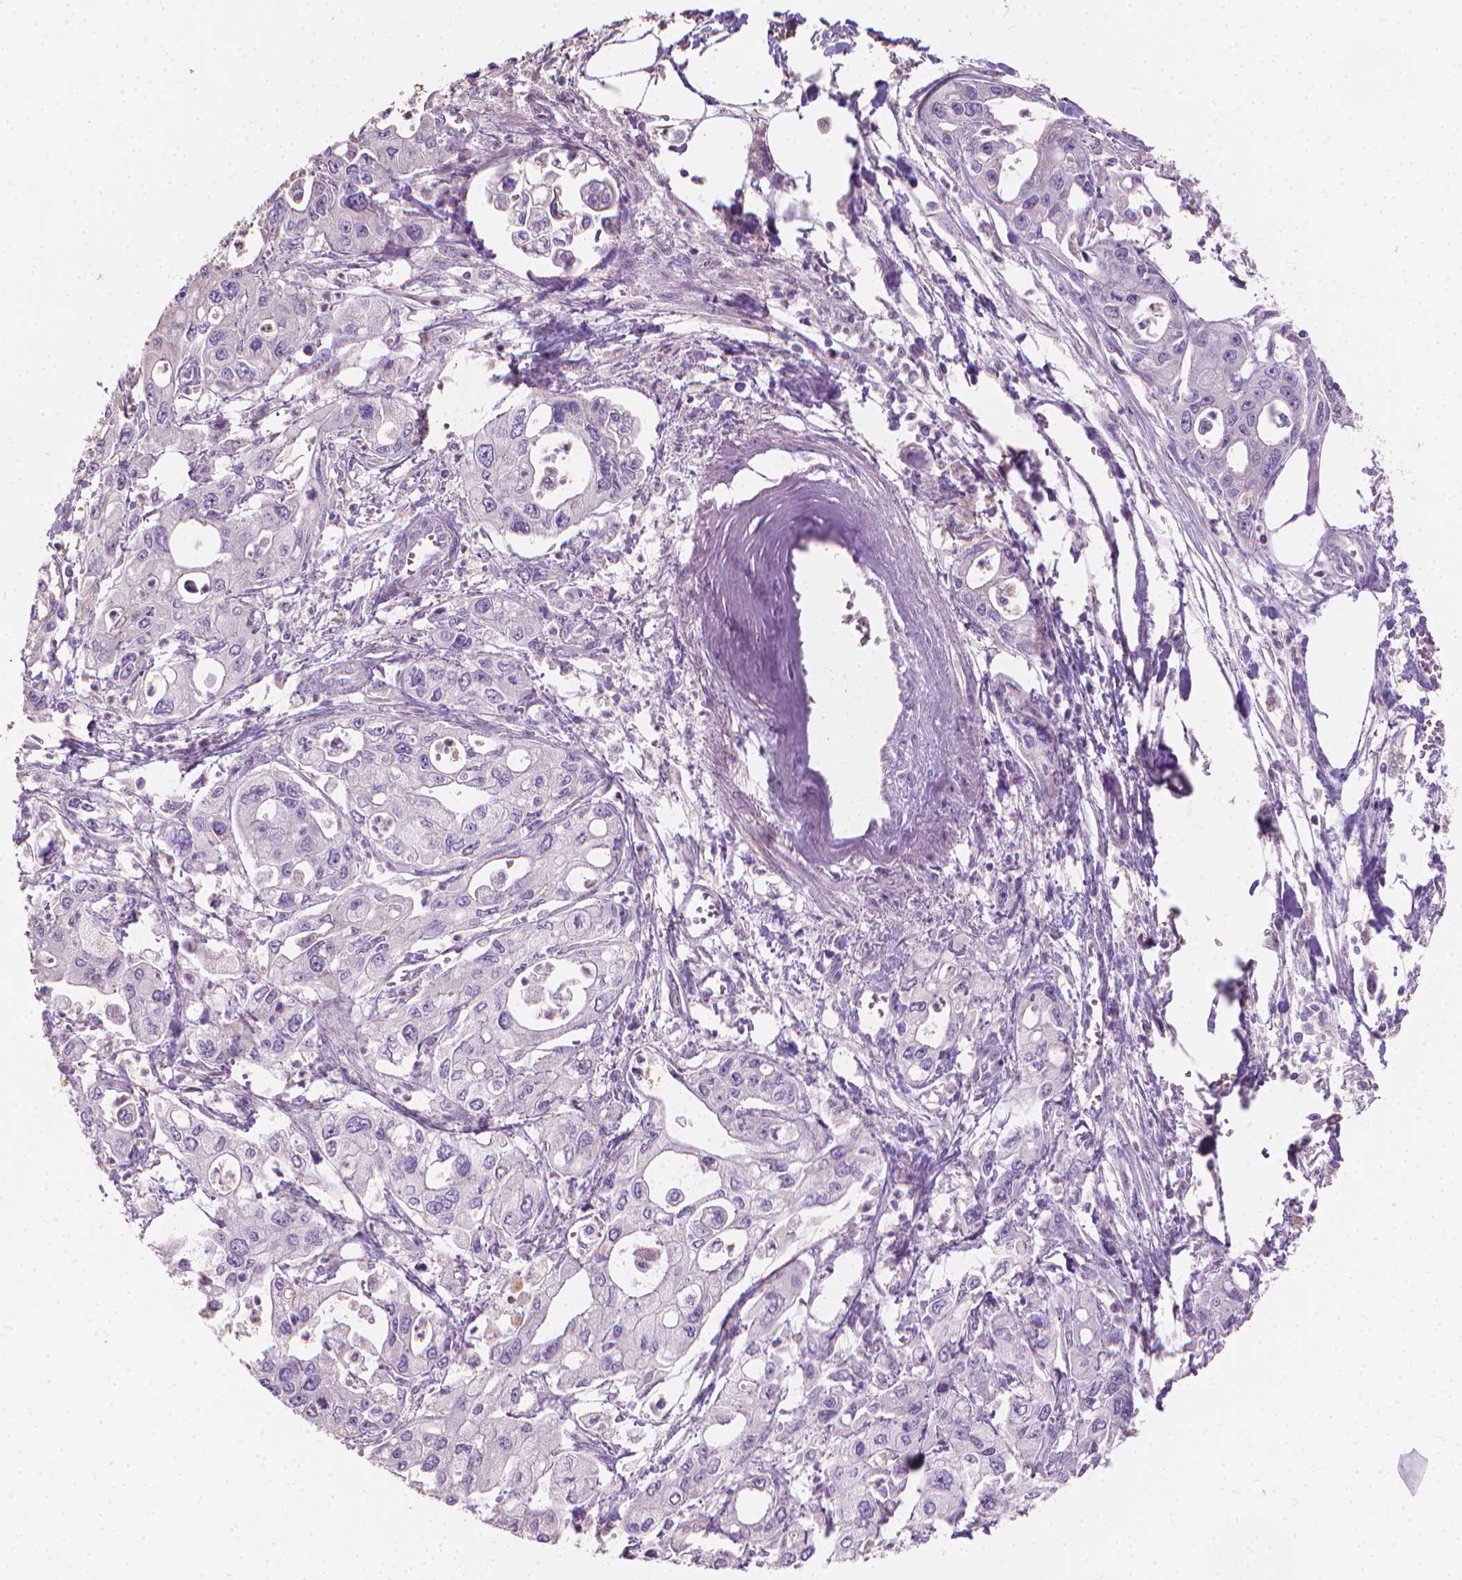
{"staining": {"intensity": "negative", "quantity": "none", "location": "none"}, "tissue": "pancreatic cancer", "cell_type": "Tumor cells", "image_type": "cancer", "snomed": [{"axis": "morphology", "description": "Adenocarcinoma, NOS"}, {"axis": "topography", "description": "Pancreas"}], "caption": "DAB immunohistochemical staining of pancreatic adenocarcinoma shows no significant positivity in tumor cells.", "gene": "CABCOCO1", "patient": {"sex": "male", "age": 70}}